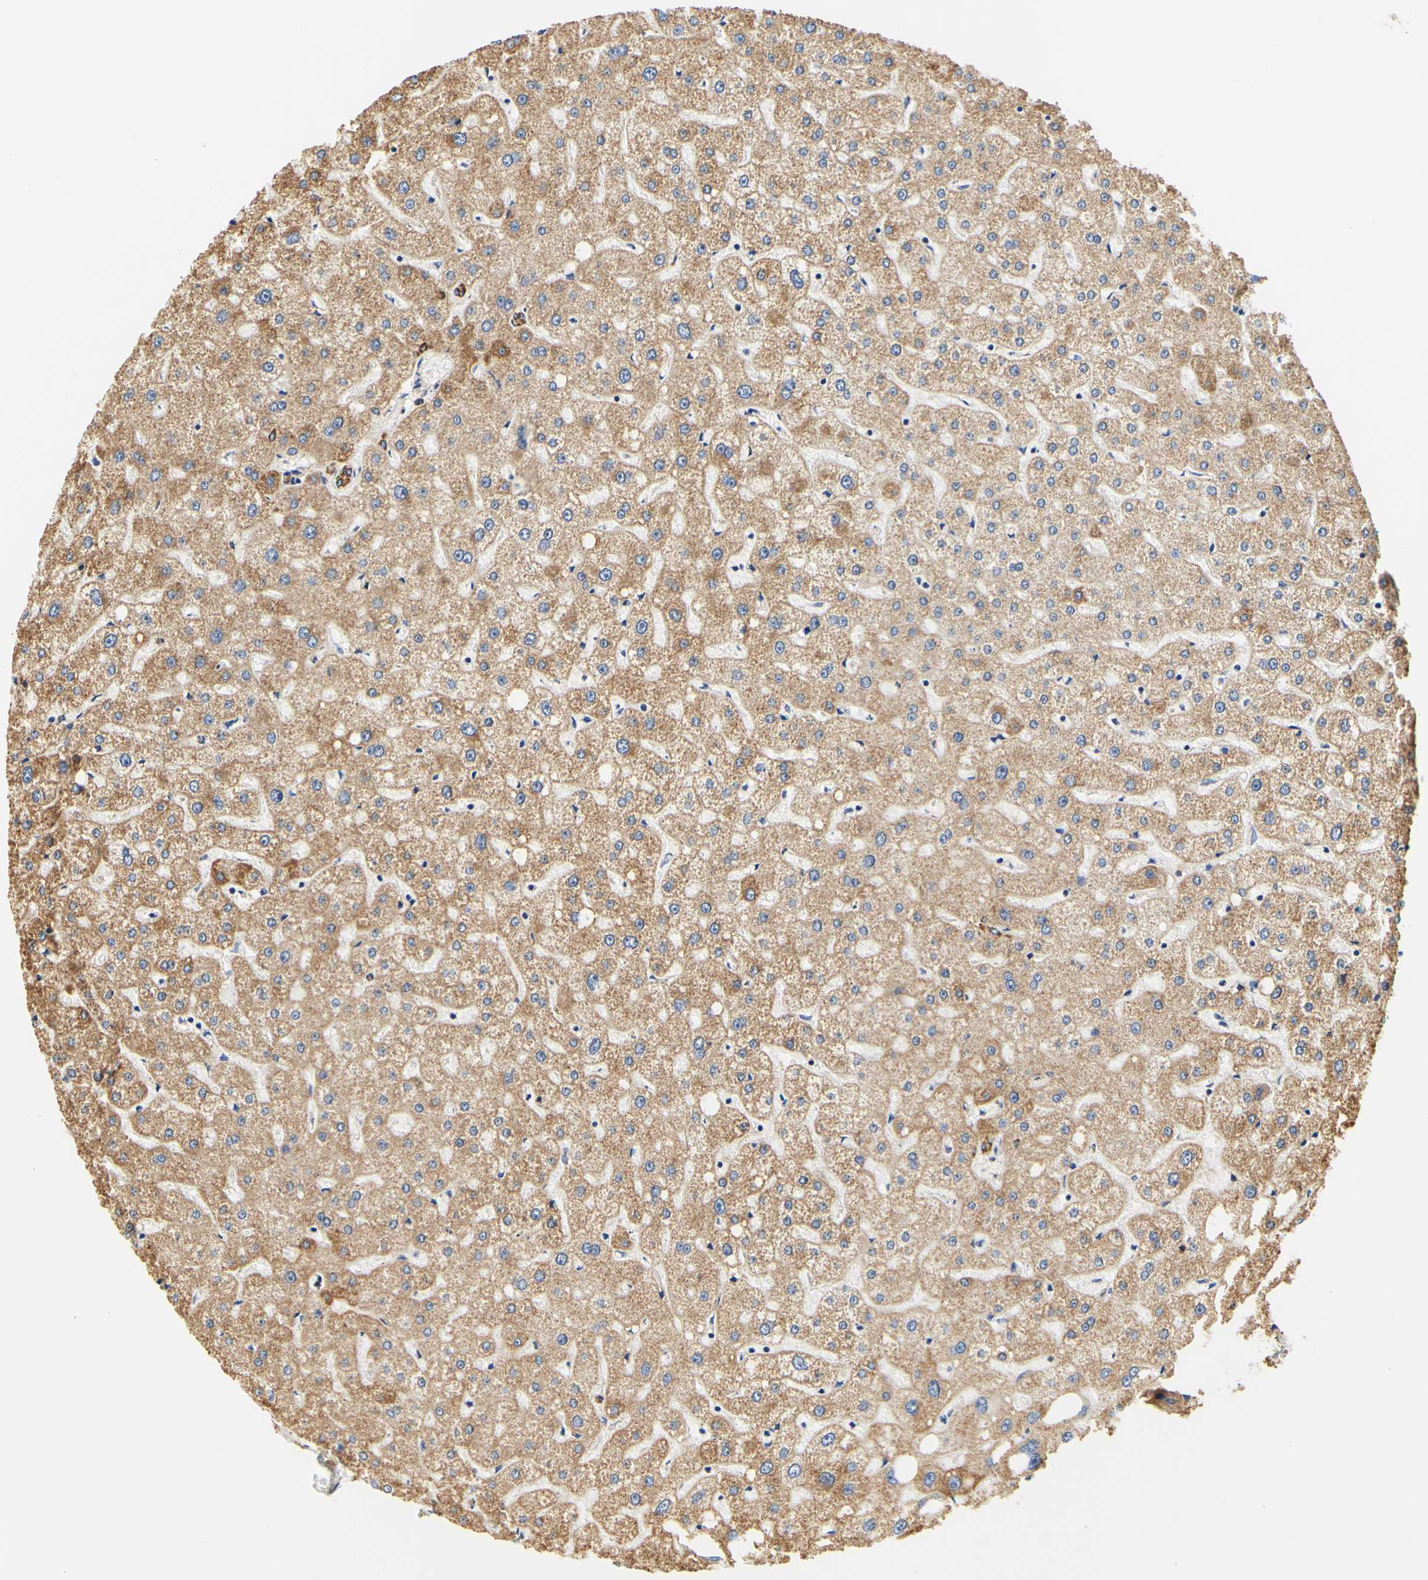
{"staining": {"intensity": "moderate", "quantity": ">75%", "location": "cytoplasmic/membranous"}, "tissue": "liver", "cell_type": "Cholangiocytes", "image_type": "normal", "snomed": [{"axis": "morphology", "description": "Normal tissue, NOS"}, {"axis": "topography", "description": "Liver"}], "caption": "IHC of unremarkable liver reveals medium levels of moderate cytoplasmic/membranous expression in about >75% of cholangiocytes. (DAB IHC with brightfield microscopy, high magnification).", "gene": "CAMK4", "patient": {"sex": "male", "age": 73}}